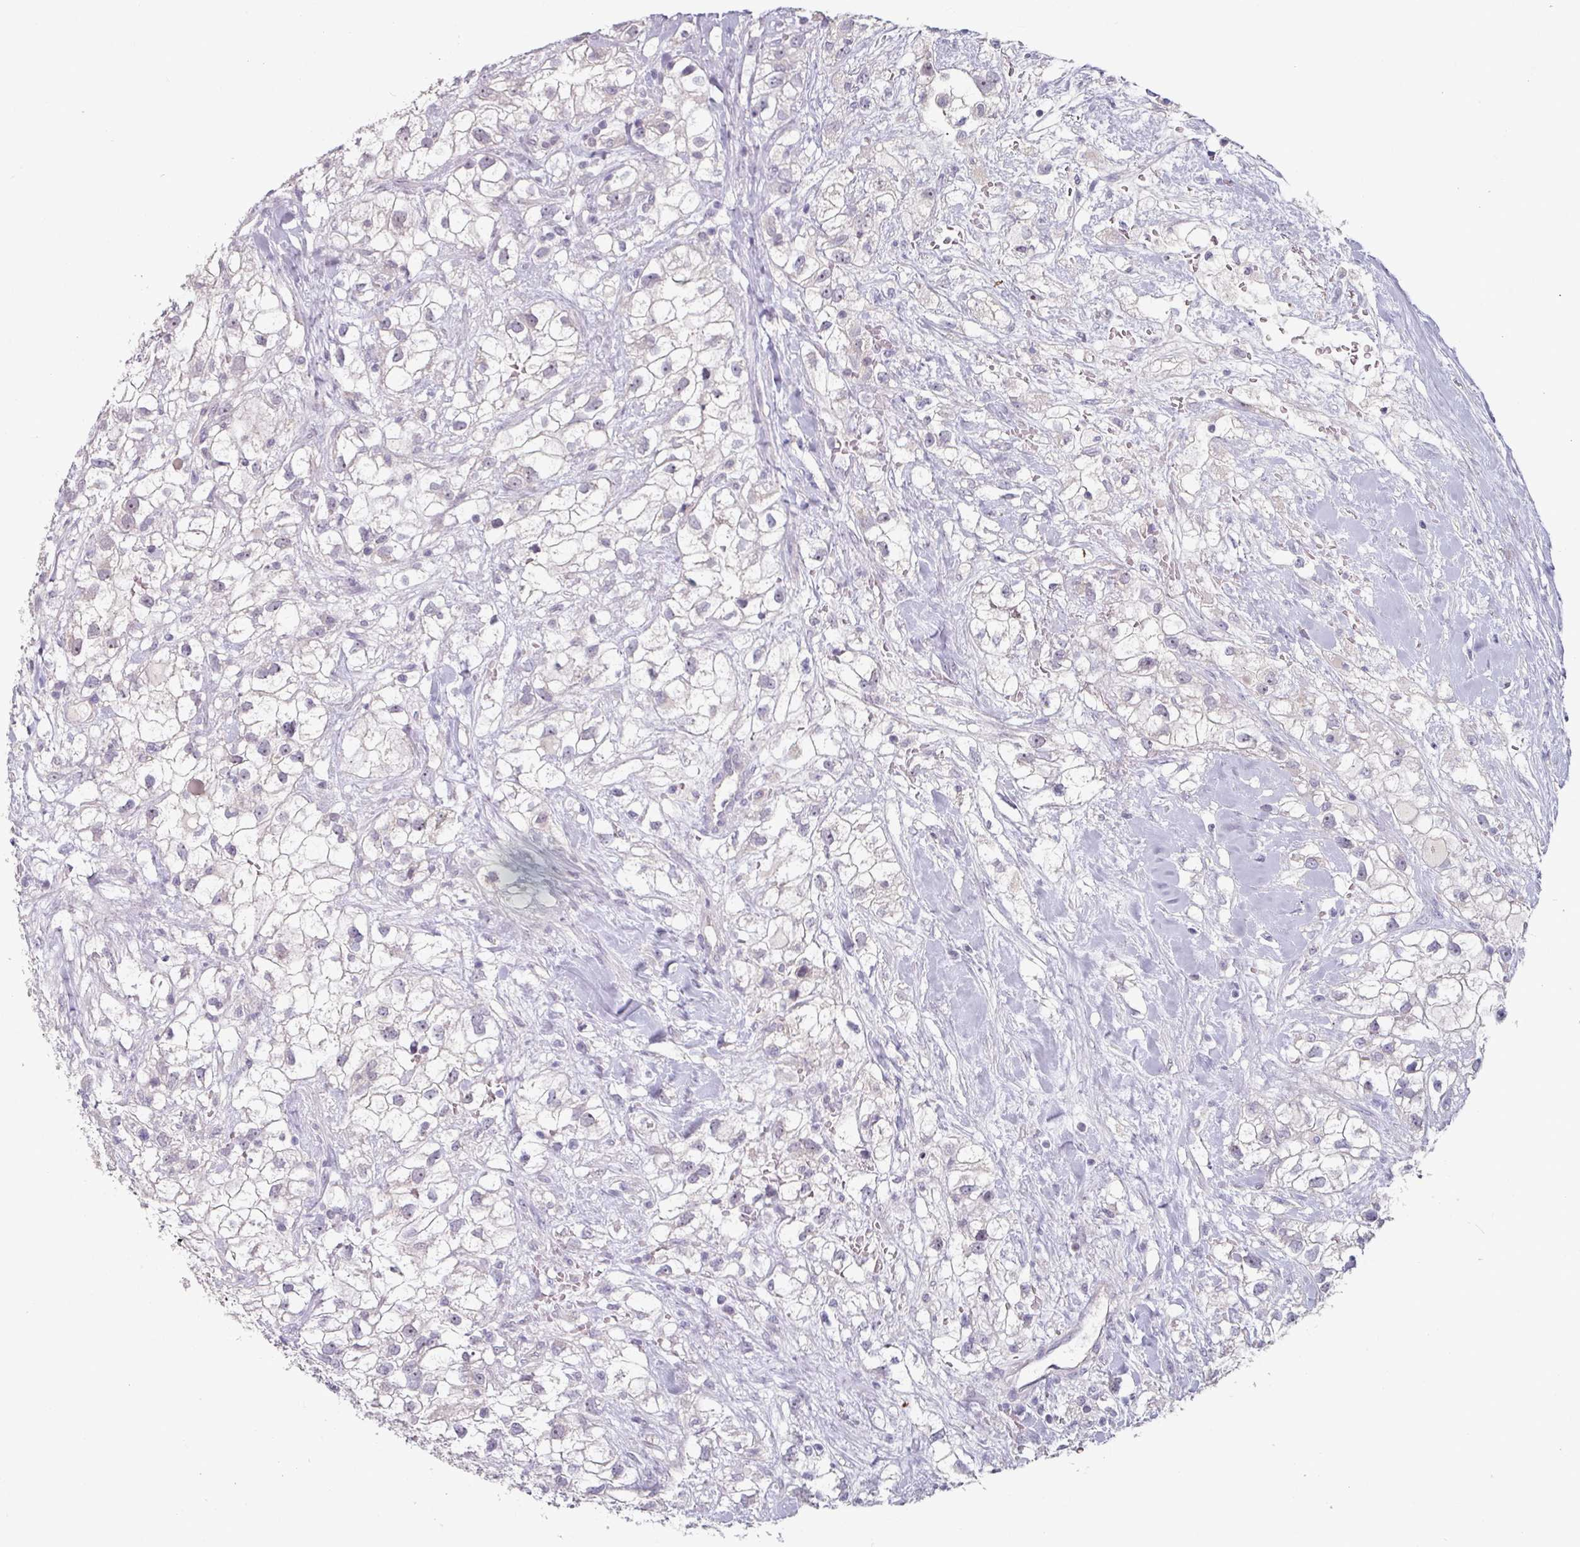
{"staining": {"intensity": "negative", "quantity": "none", "location": "none"}, "tissue": "renal cancer", "cell_type": "Tumor cells", "image_type": "cancer", "snomed": [{"axis": "morphology", "description": "Adenocarcinoma, NOS"}, {"axis": "topography", "description": "Kidney"}], "caption": "This is an IHC micrograph of human adenocarcinoma (renal). There is no positivity in tumor cells.", "gene": "ZBTB6", "patient": {"sex": "male", "age": 59}}